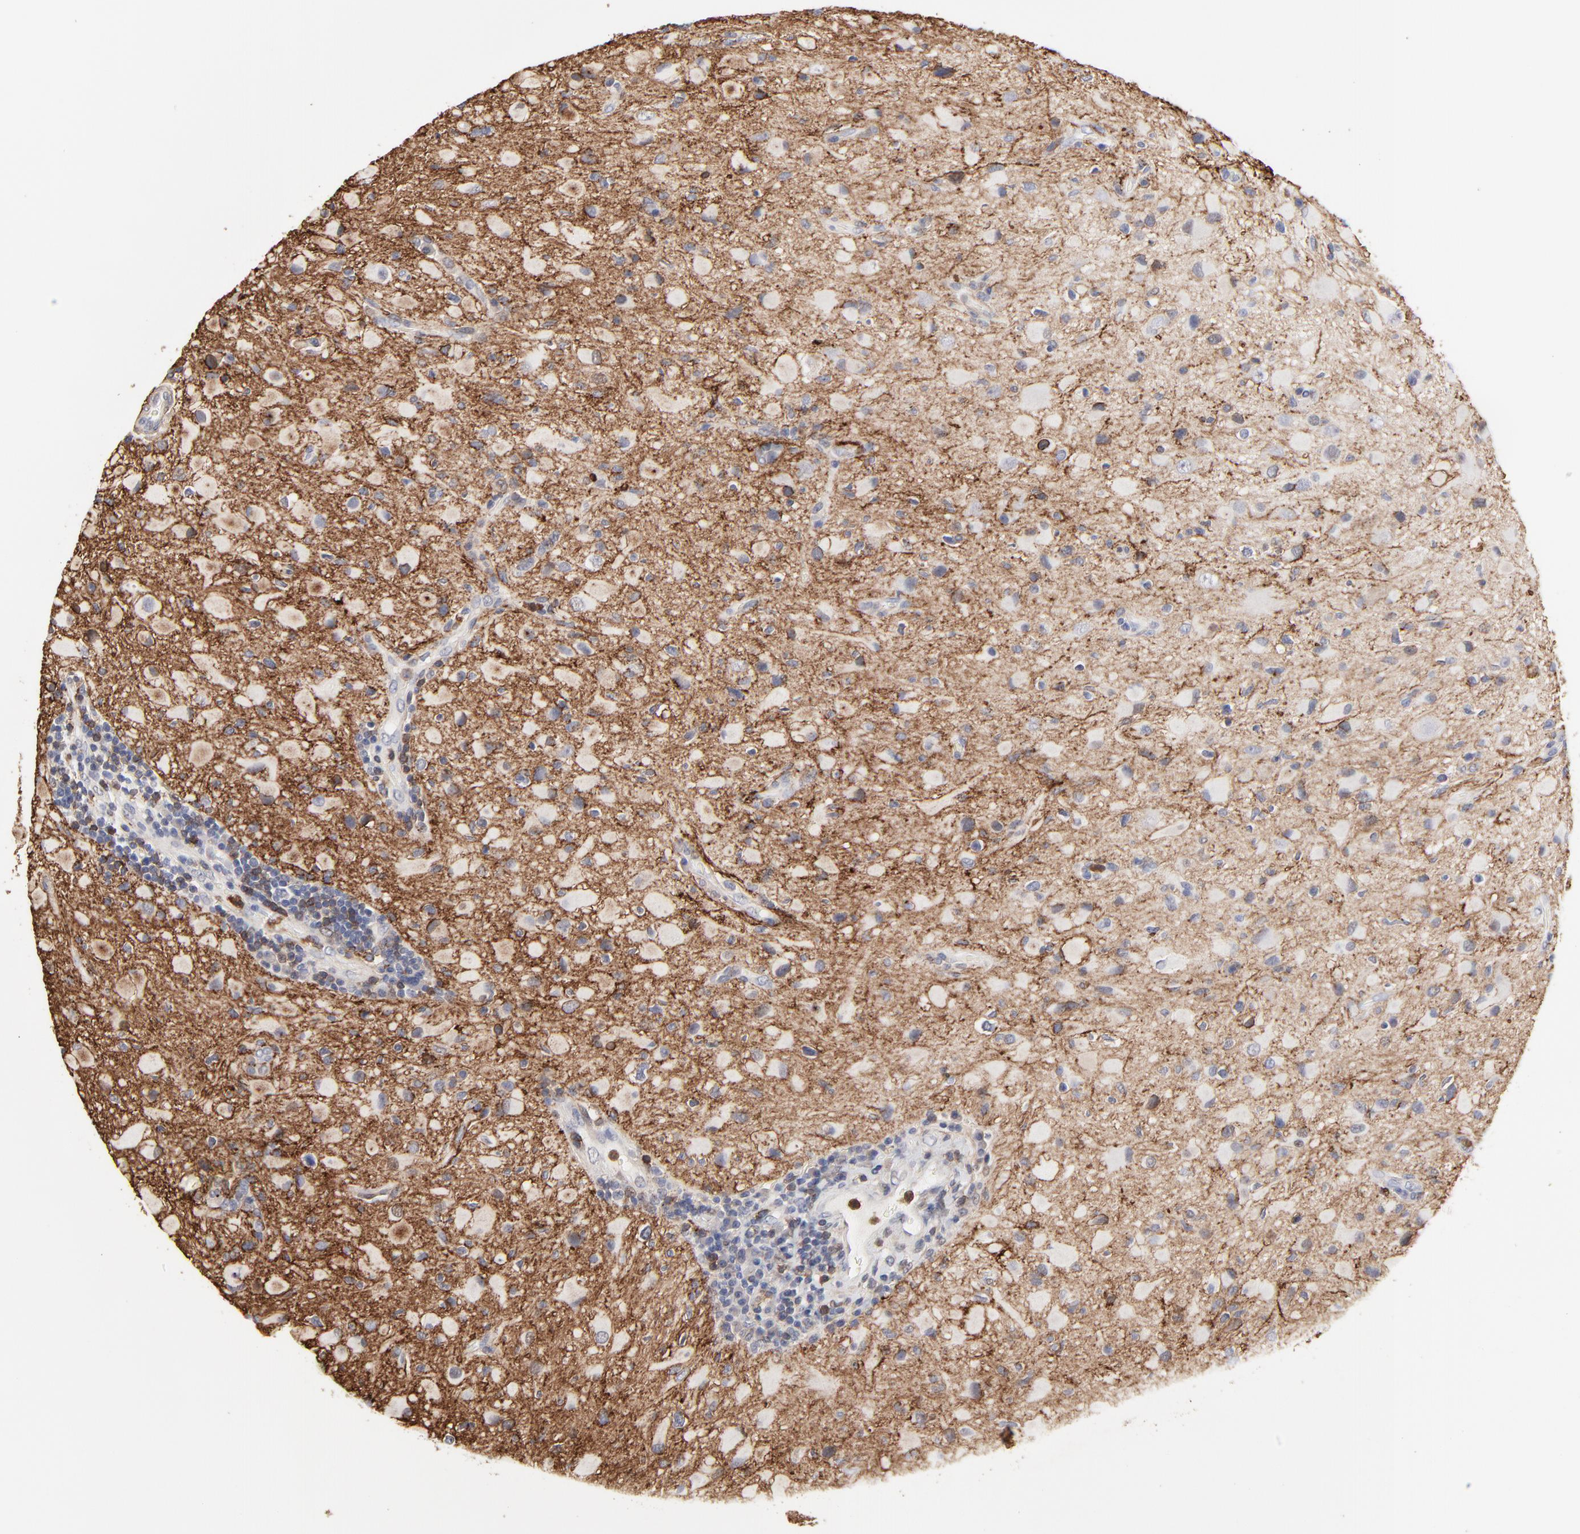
{"staining": {"intensity": "negative", "quantity": "none", "location": "none"}, "tissue": "glioma", "cell_type": "Tumor cells", "image_type": "cancer", "snomed": [{"axis": "morphology", "description": "Glioma, malignant, Low grade"}, {"axis": "topography", "description": "Brain"}], "caption": "The micrograph exhibits no significant staining in tumor cells of malignant low-grade glioma. (DAB IHC, high magnification).", "gene": "SLC6A14", "patient": {"sex": "female", "age": 32}}